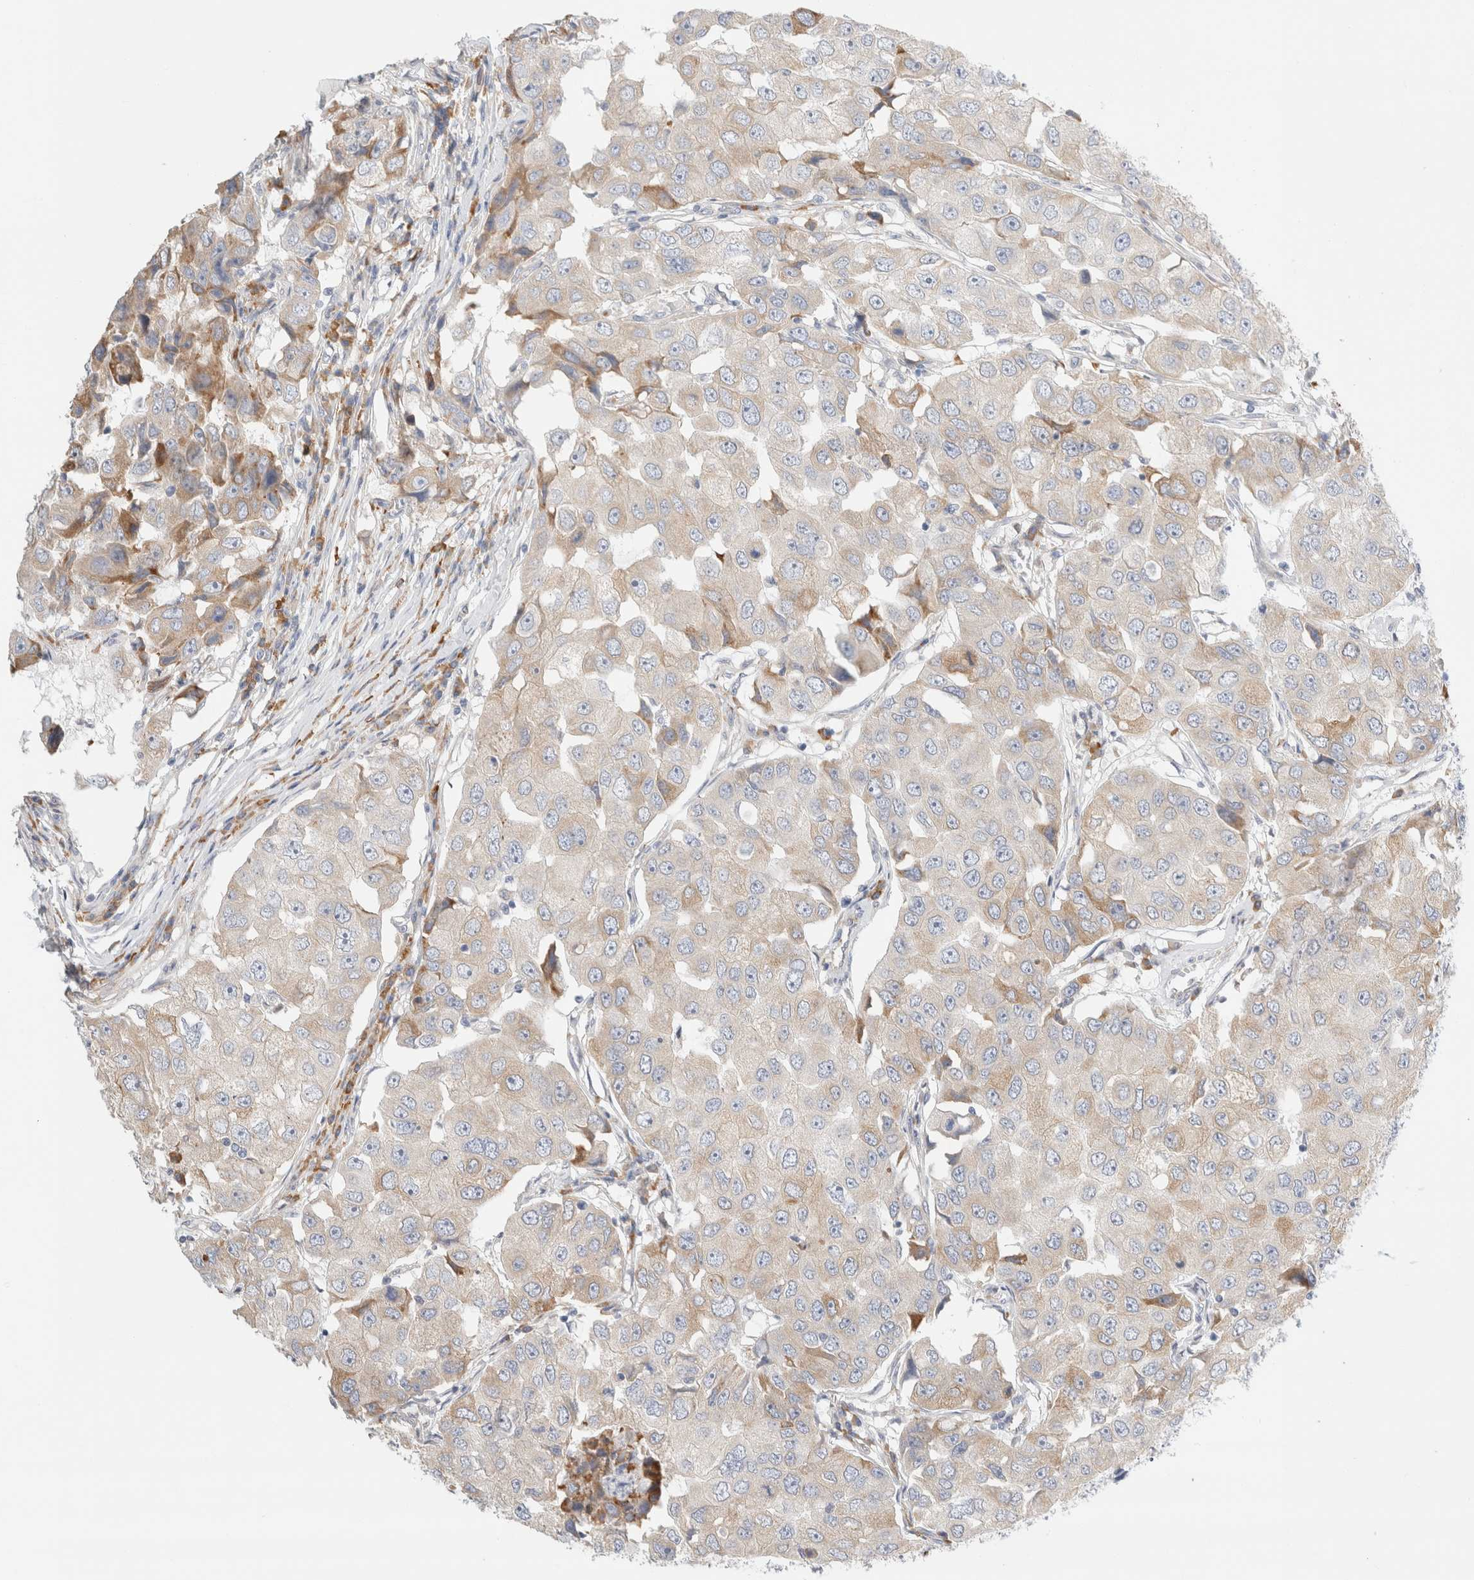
{"staining": {"intensity": "weak", "quantity": "<25%", "location": "cytoplasmic/membranous"}, "tissue": "breast cancer", "cell_type": "Tumor cells", "image_type": "cancer", "snomed": [{"axis": "morphology", "description": "Duct carcinoma"}, {"axis": "topography", "description": "Breast"}], "caption": "Immunohistochemical staining of human breast invasive ductal carcinoma displays no significant staining in tumor cells.", "gene": "CSK", "patient": {"sex": "female", "age": 27}}